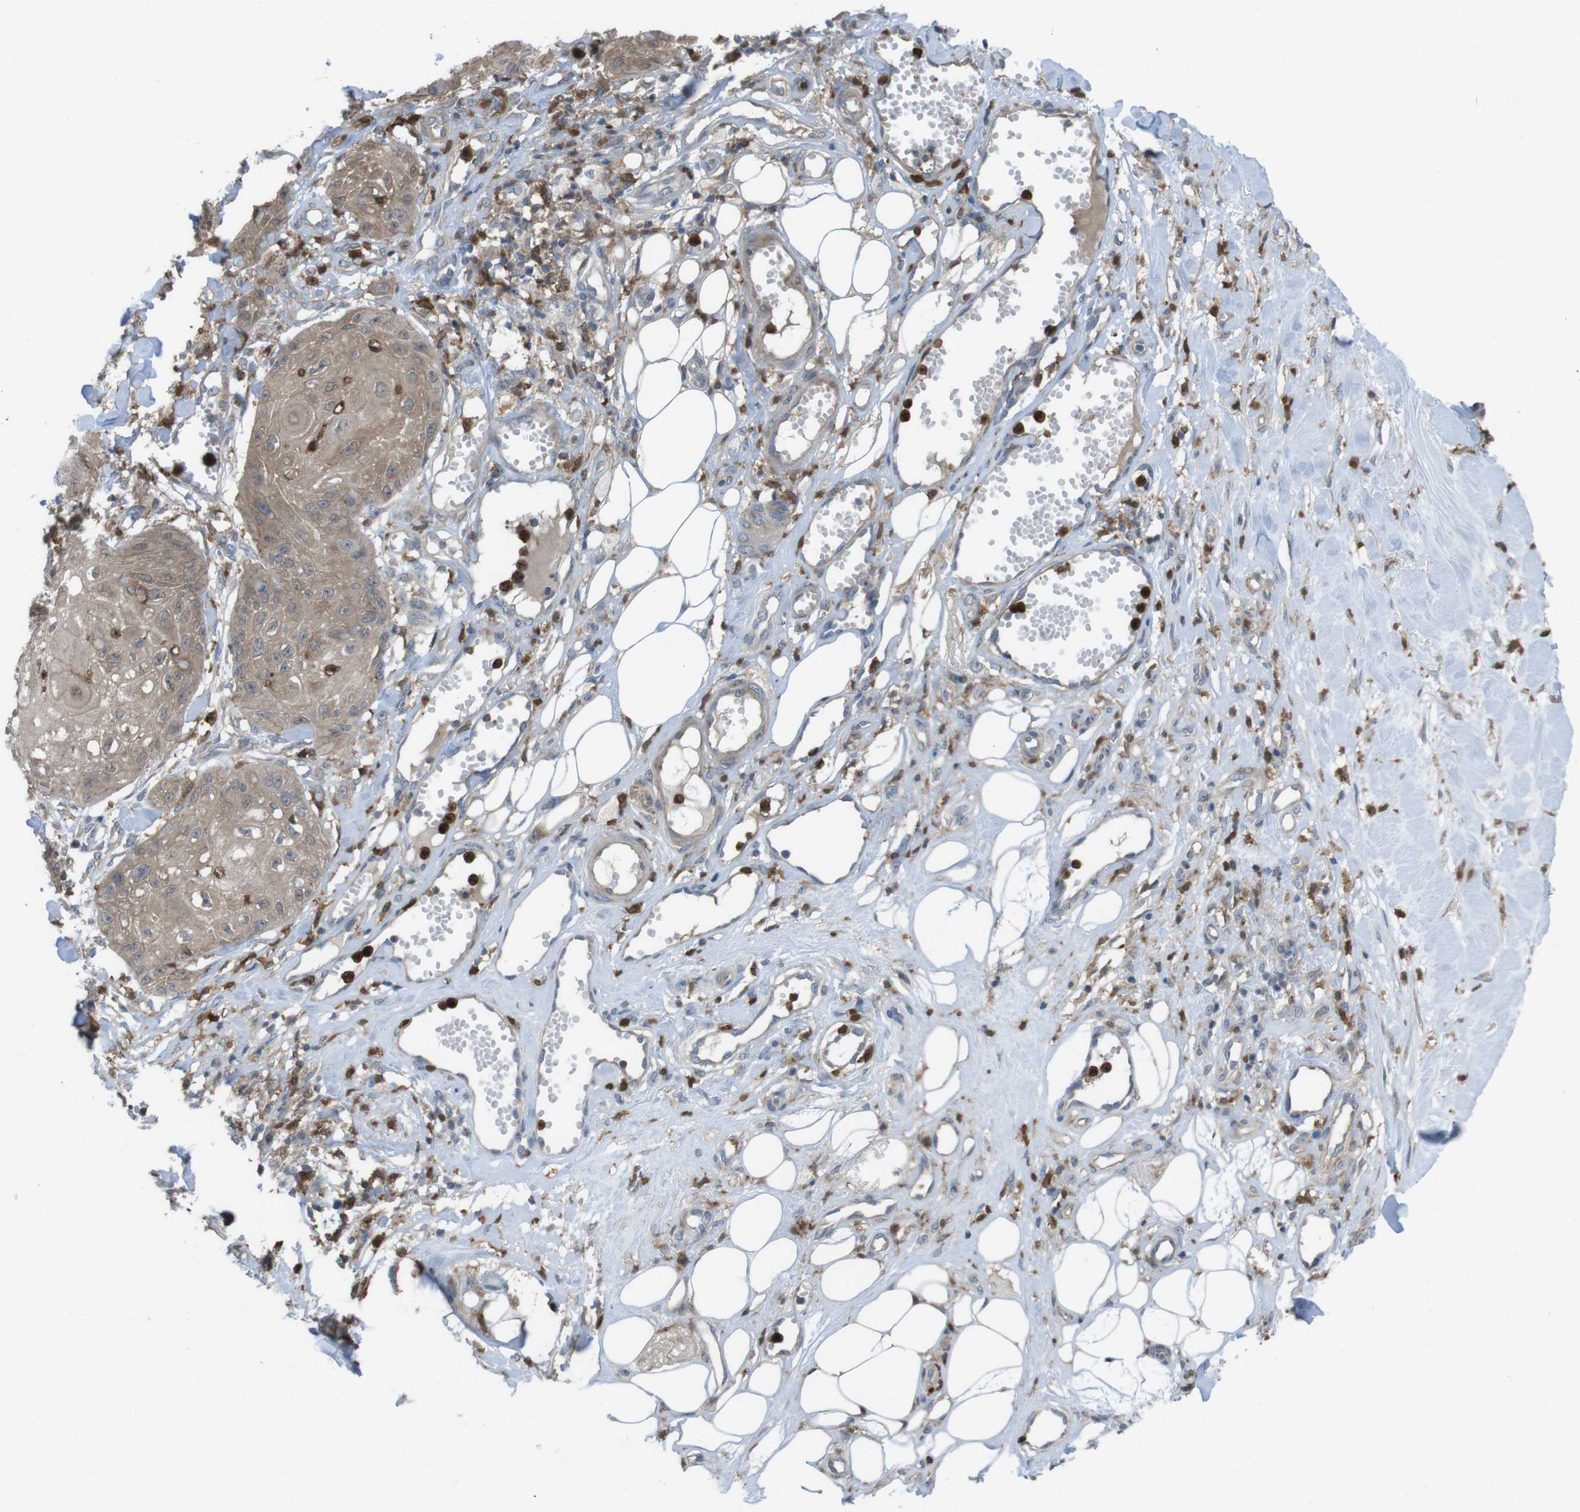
{"staining": {"intensity": "weak", "quantity": ">75%", "location": "cytoplasmic/membranous"}, "tissue": "skin cancer", "cell_type": "Tumor cells", "image_type": "cancer", "snomed": [{"axis": "morphology", "description": "Squamous cell carcinoma, NOS"}, {"axis": "topography", "description": "Skin"}], "caption": "Brown immunohistochemical staining in skin cancer (squamous cell carcinoma) shows weak cytoplasmic/membranous positivity in about >75% of tumor cells. Nuclei are stained in blue.", "gene": "PRKCD", "patient": {"sex": "male", "age": 74}}